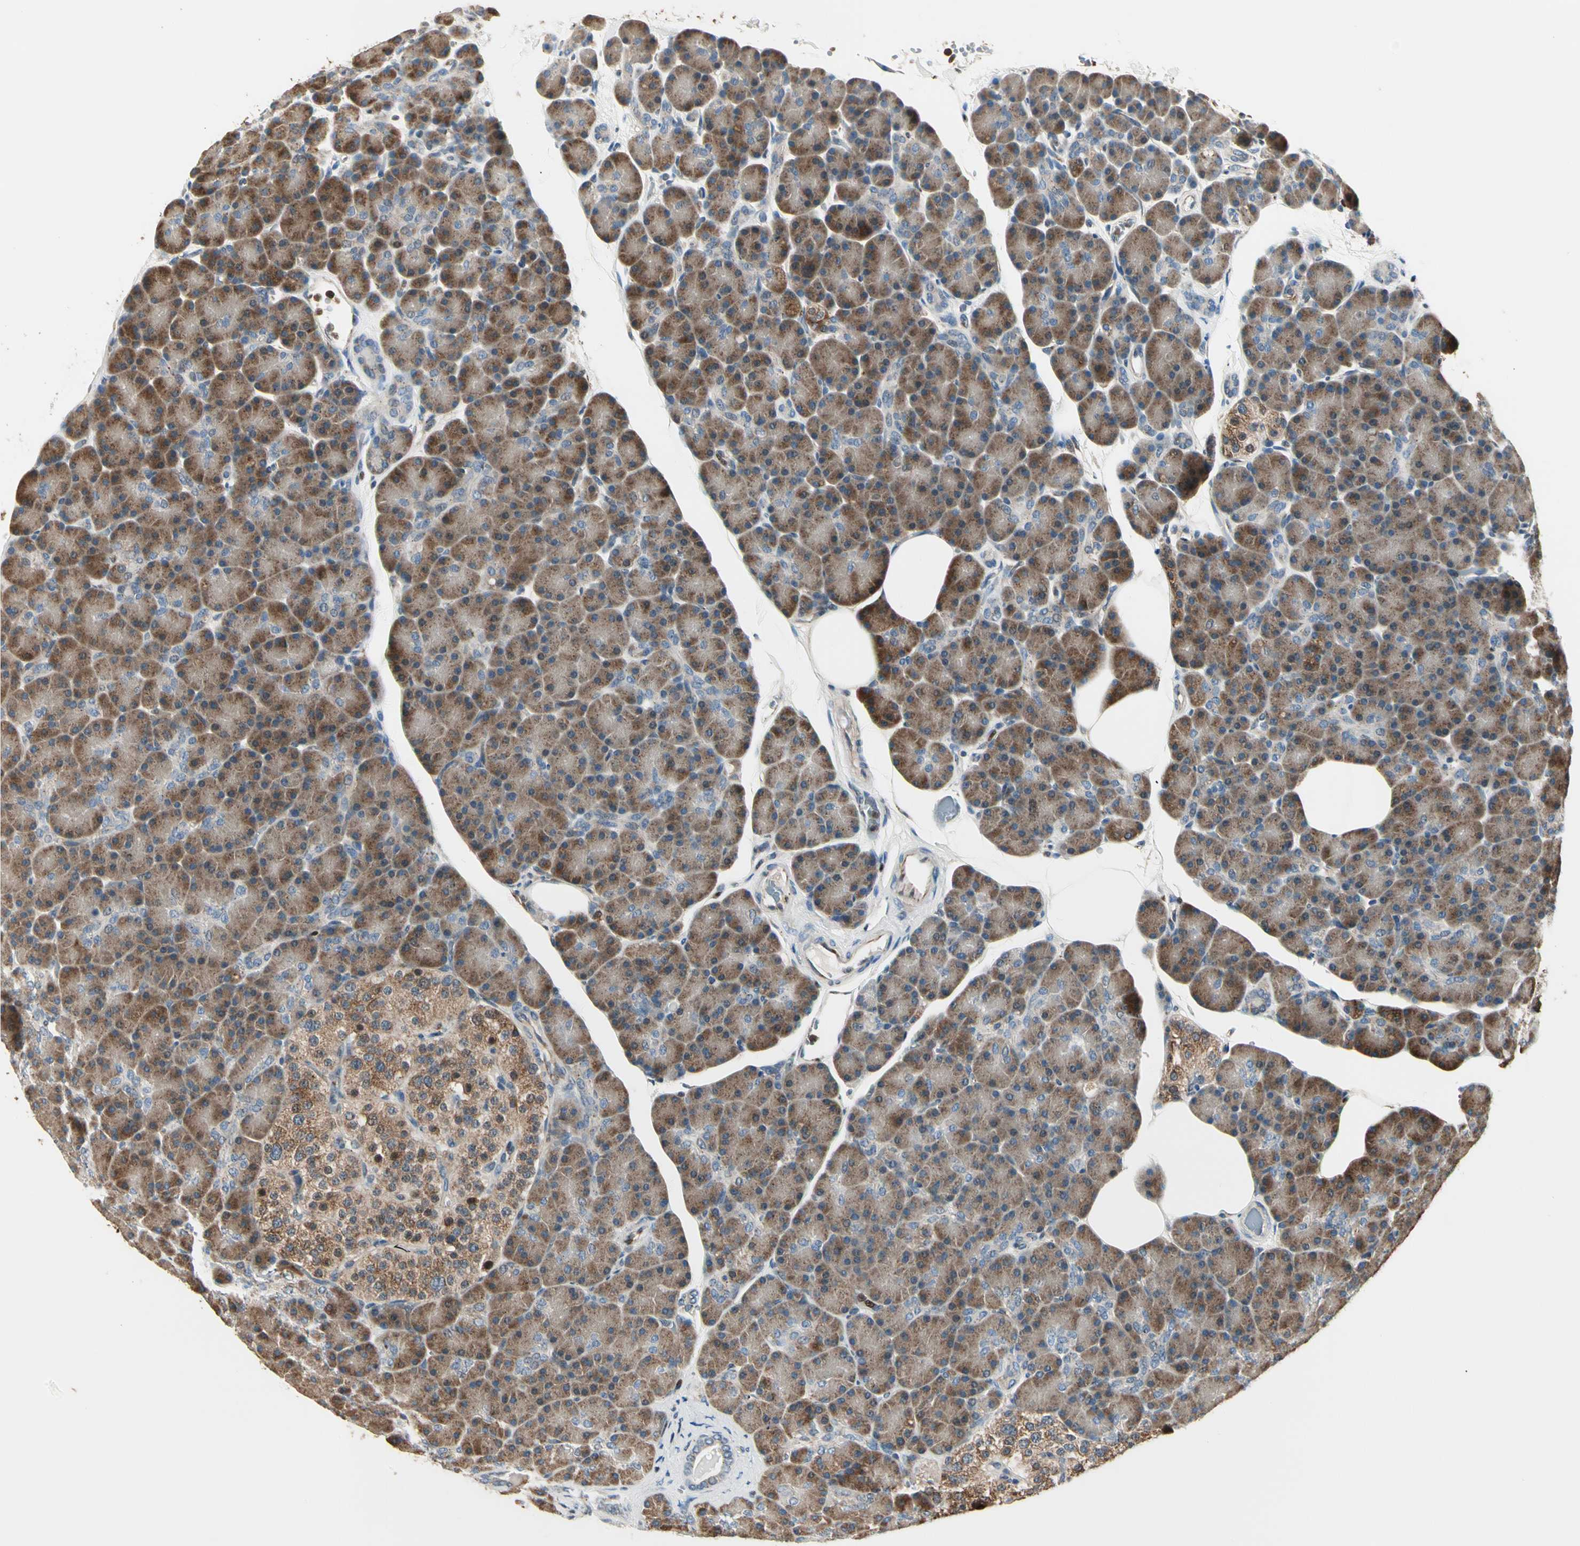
{"staining": {"intensity": "strong", "quantity": ">75%", "location": "cytoplasmic/membranous"}, "tissue": "pancreas", "cell_type": "Exocrine glandular cells", "image_type": "normal", "snomed": [{"axis": "morphology", "description": "Normal tissue, NOS"}, {"axis": "topography", "description": "Pancreas"}], "caption": "Immunohistochemistry (IHC) photomicrograph of unremarkable pancreas: pancreas stained using IHC exhibits high levels of strong protein expression localized specifically in the cytoplasmic/membranous of exocrine glandular cells, appearing as a cytoplasmic/membranous brown color.", "gene": "IP6K2", "patient": {"sex": "female", "age": 43}}